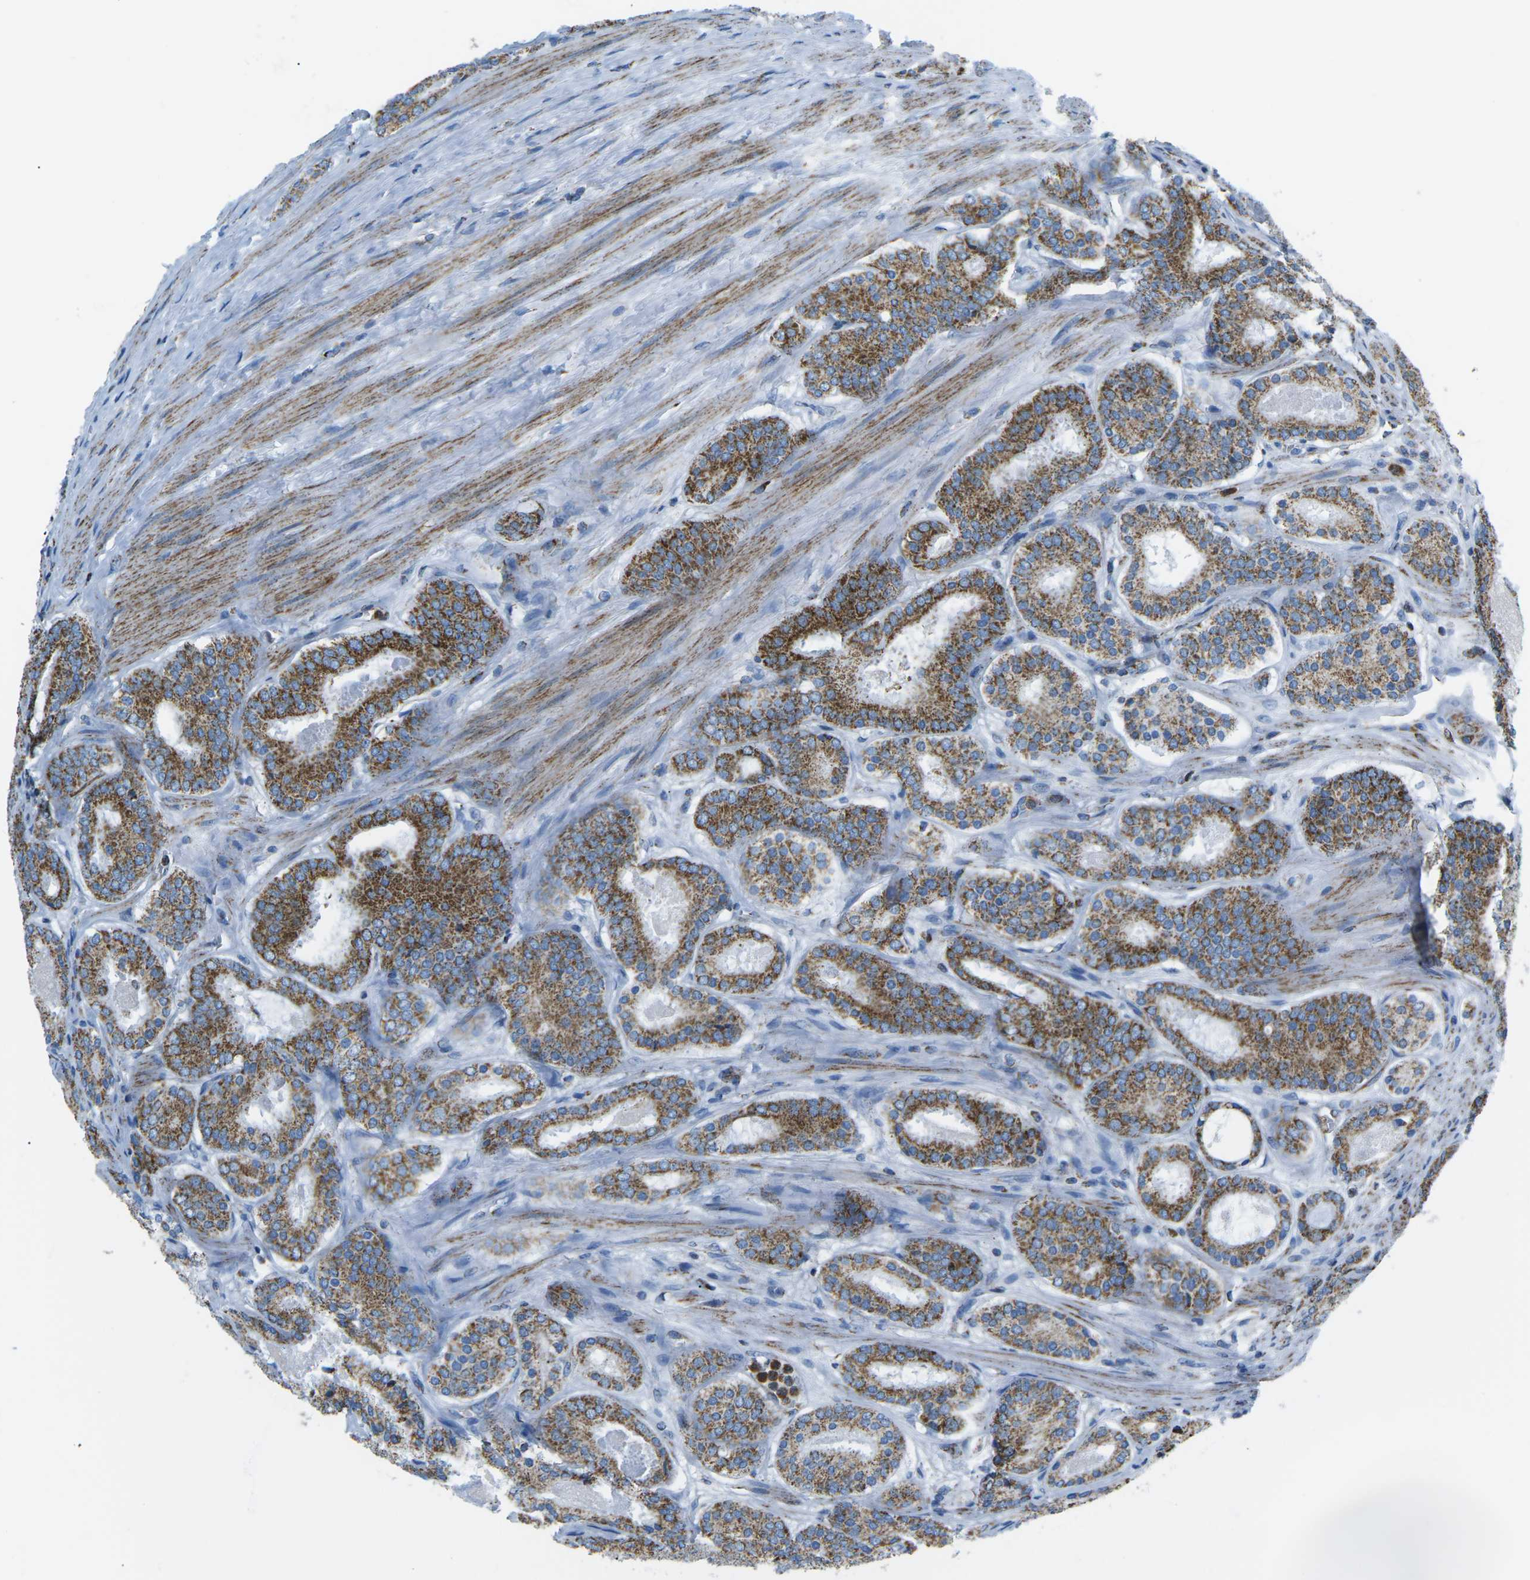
{"staining": {"intensity": "strong", "quantity": ">75%", "location": "cytoplasmic/membranous"}, "tissue": "prostate cancer", "cell_type": "Tumor cells", "image_type": "cancer", "snomed": [{"axis": "morphology", "description": "Adenocarcinoma, Low grade"}, {"axis": "topography", "description": "Prostate"}], "caption": "Immunohistochemical staining of prostate low-grade adenocarcinoma displays strong cytoplasmic/membranous protein positivity in approximately >75% of tumor cells.", "gene": "COX6C", "patient": {"sex": "male", "age": 69}}